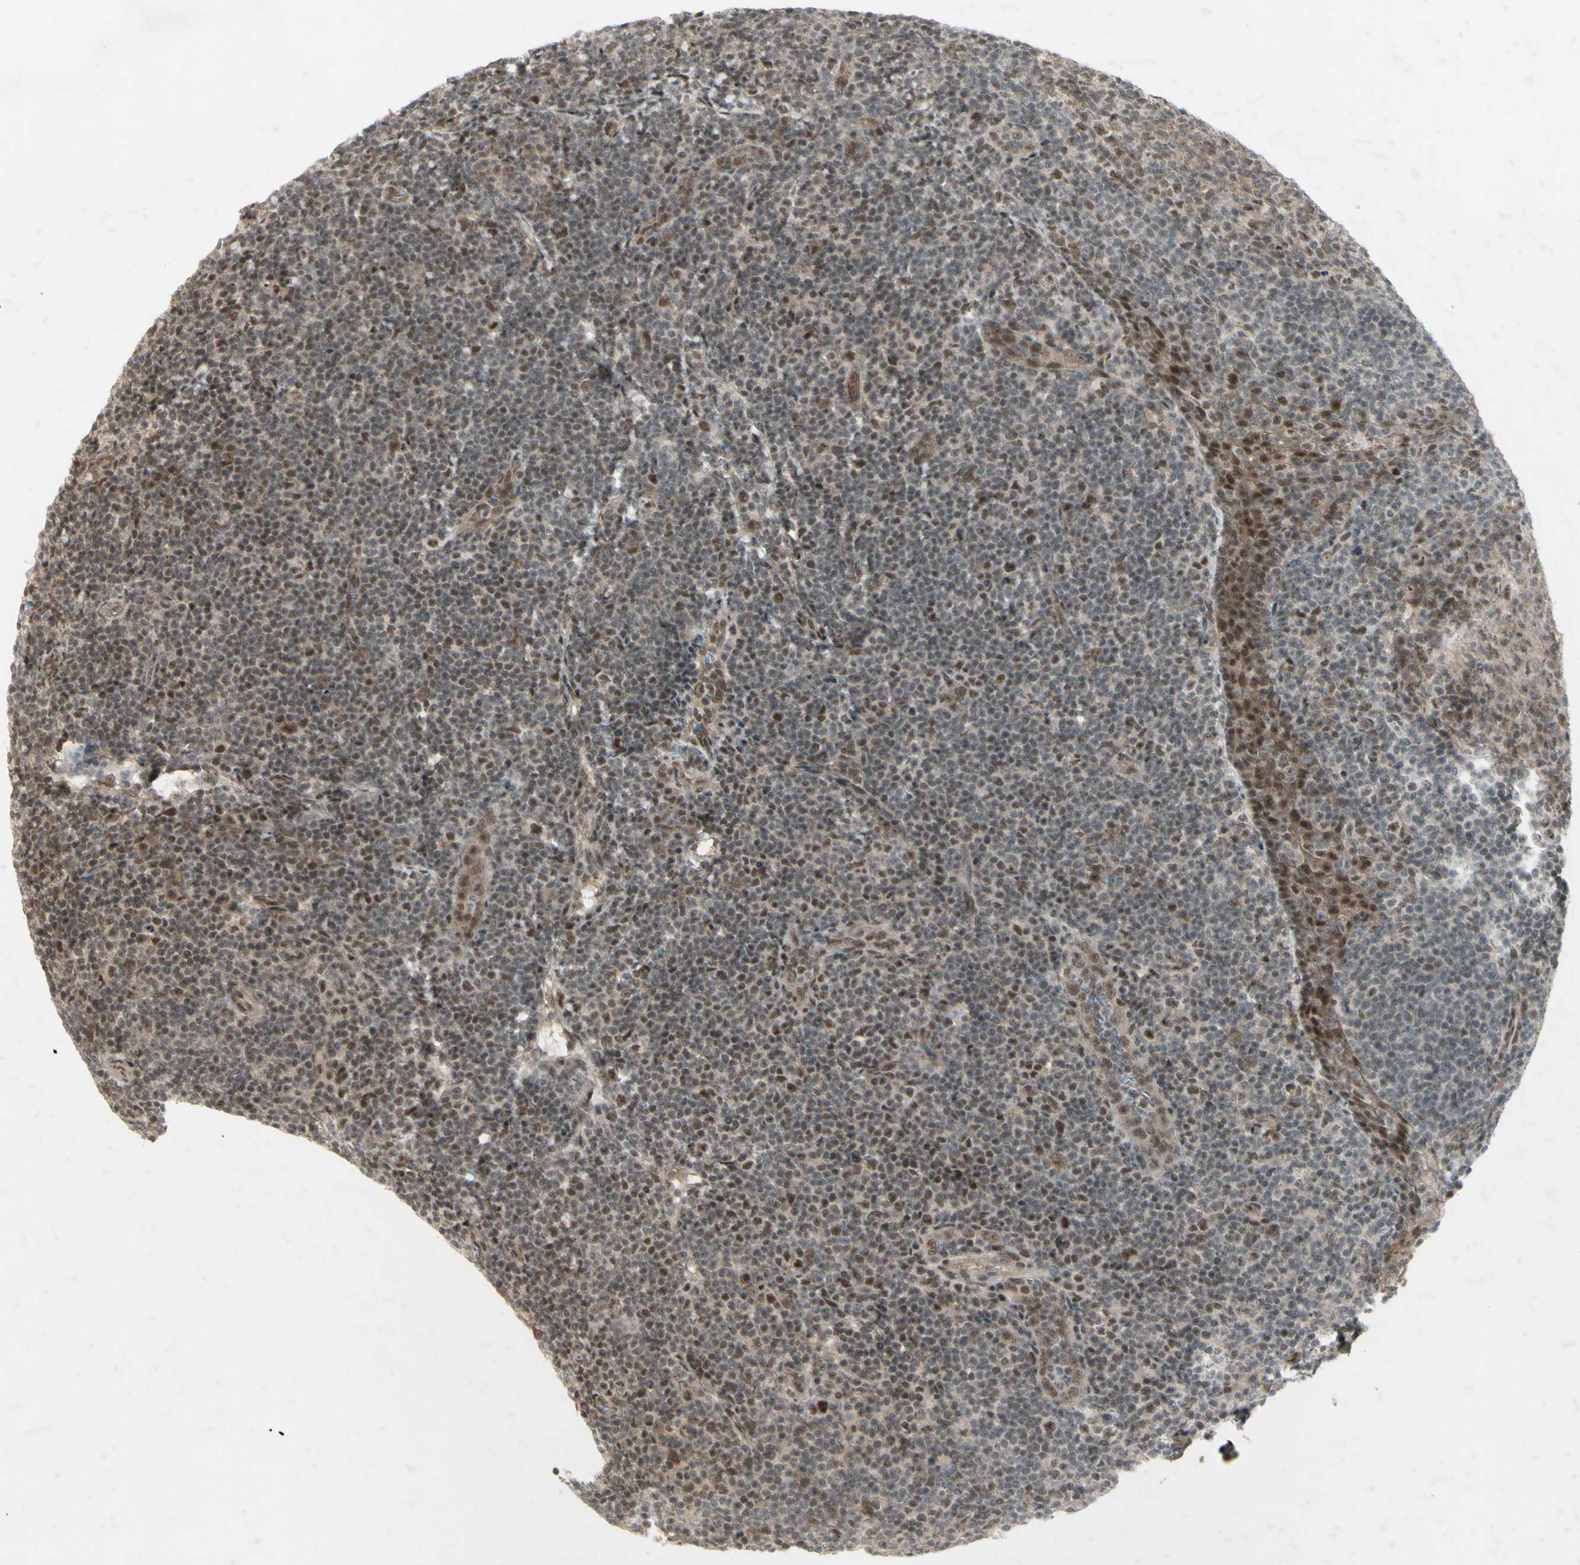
{"staining": {"intensity": "moderate", "quantity": "25%-75%", "location": "nuclear"}, "tissue": "tonsil", "cell_type": "Germinal center cells", "image_type": "normal", "snomed": [{"axis": "morphology", "description": "Normal tissue, NOS"}, {"axis": "topography", "description": "Tonsil"}], "caption": "IHC (DAB) staining of normal human tonsil exhibits moderate nuclear protein expression in about 25%-75% of germinal center cells. The staining was performed using DAB (3,3'-diaminobenzidine), with brown indicating positive protein expression. Nuclei are stained blue with hematoxylin.", "gene": "SNW1", "patient": {"sex": "male", "age": 31}}